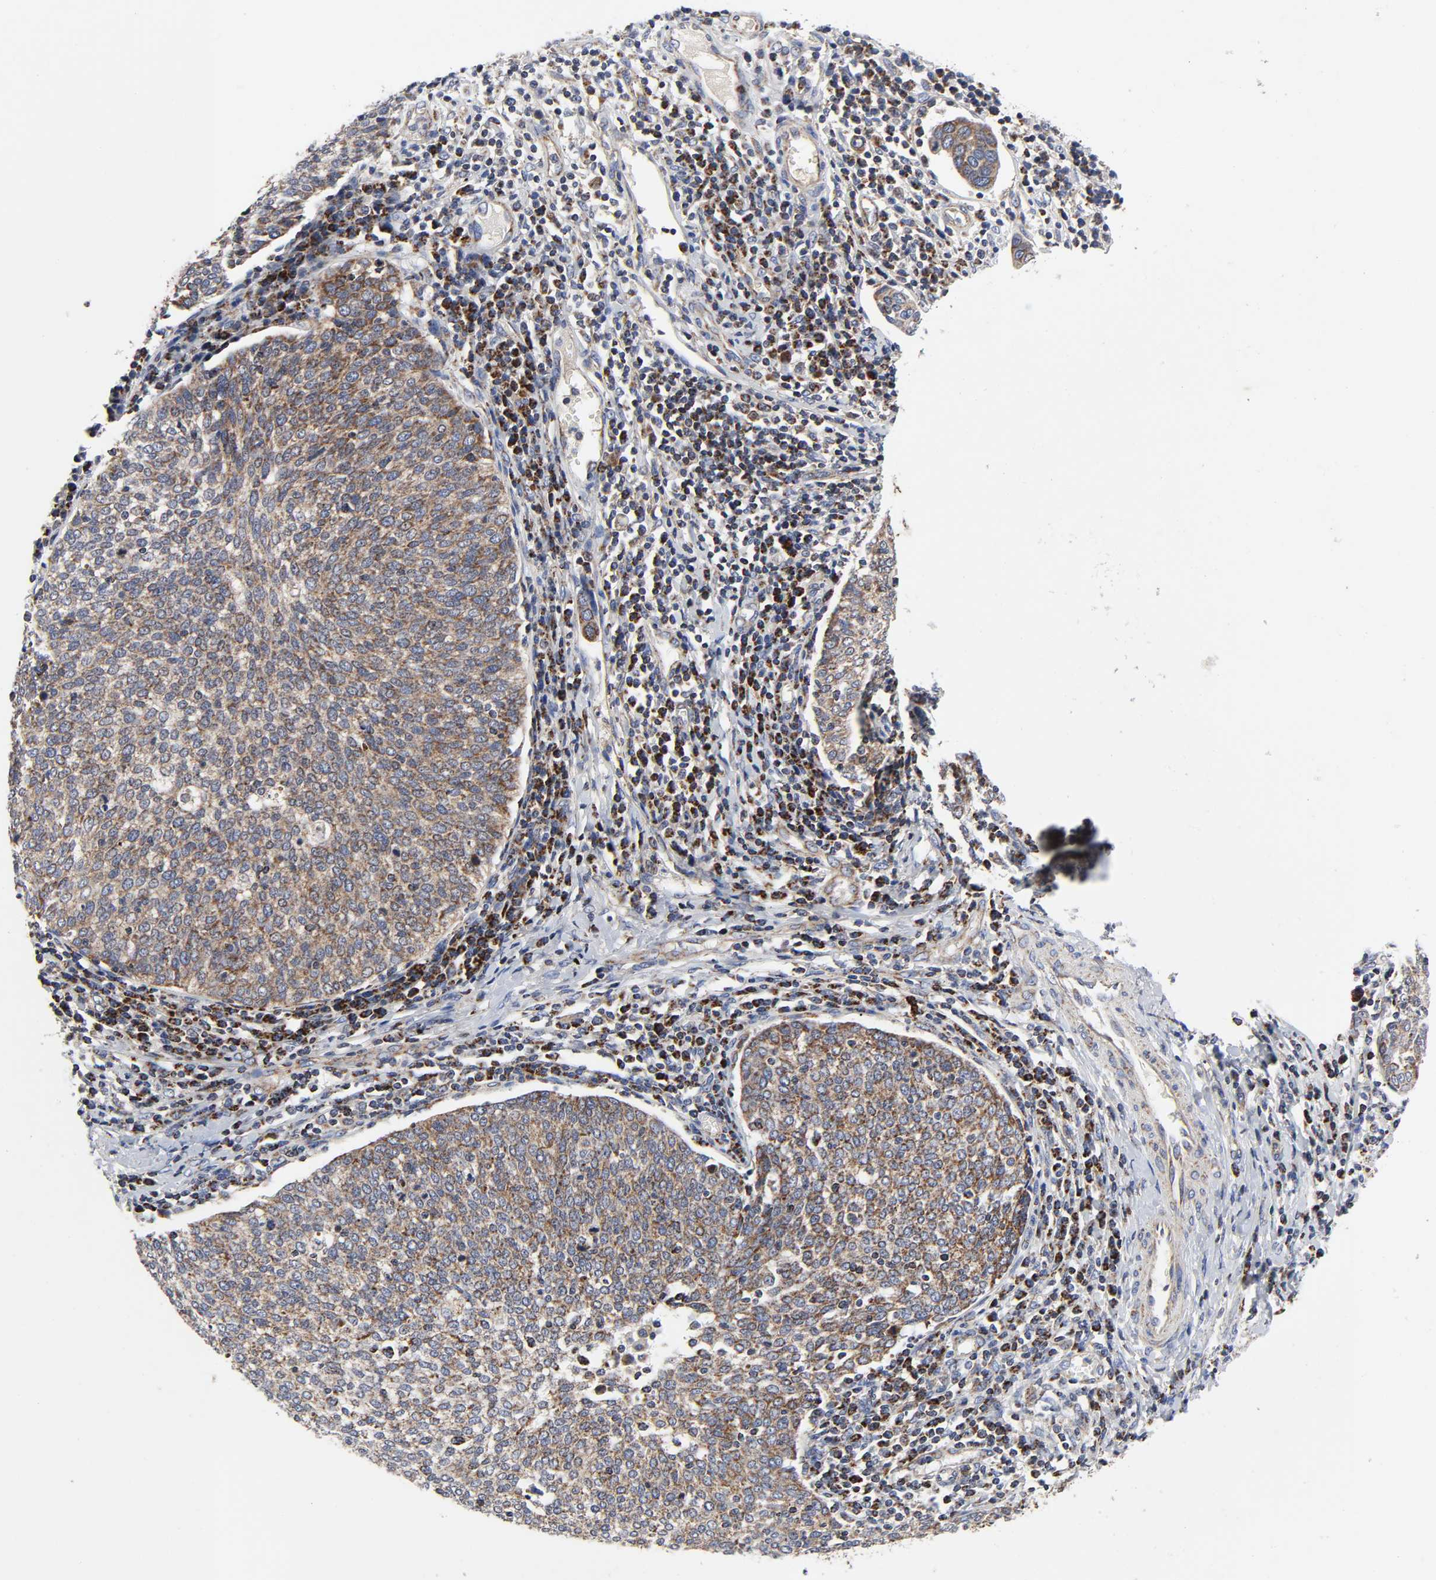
{"staining": {"intensity": "moderate", "quantity": ">75%", "location": "cytoplasmic/membranous"}, "tissue": "cervical cancer", "cell_type": "Tumor cells", "image_type": "cancer", "snomed": [{"axis": "morphology", "description": "Squamous cell carcinoma, NOS"}, {"axis": "topography", "description": "Cervix"}], "caption": "The photomicrograph exhibits a brown stain indicating the presence of a protein in the cytoplasmic/membranous of tumor cells in cervical squamous cell carcinoma. Immunohistochemistry (ihc) stains the protein of interest in brown and the nuclei are stained blue.", "gene": "AOPEP", "patient": {"sex": "female", "age": 40}}